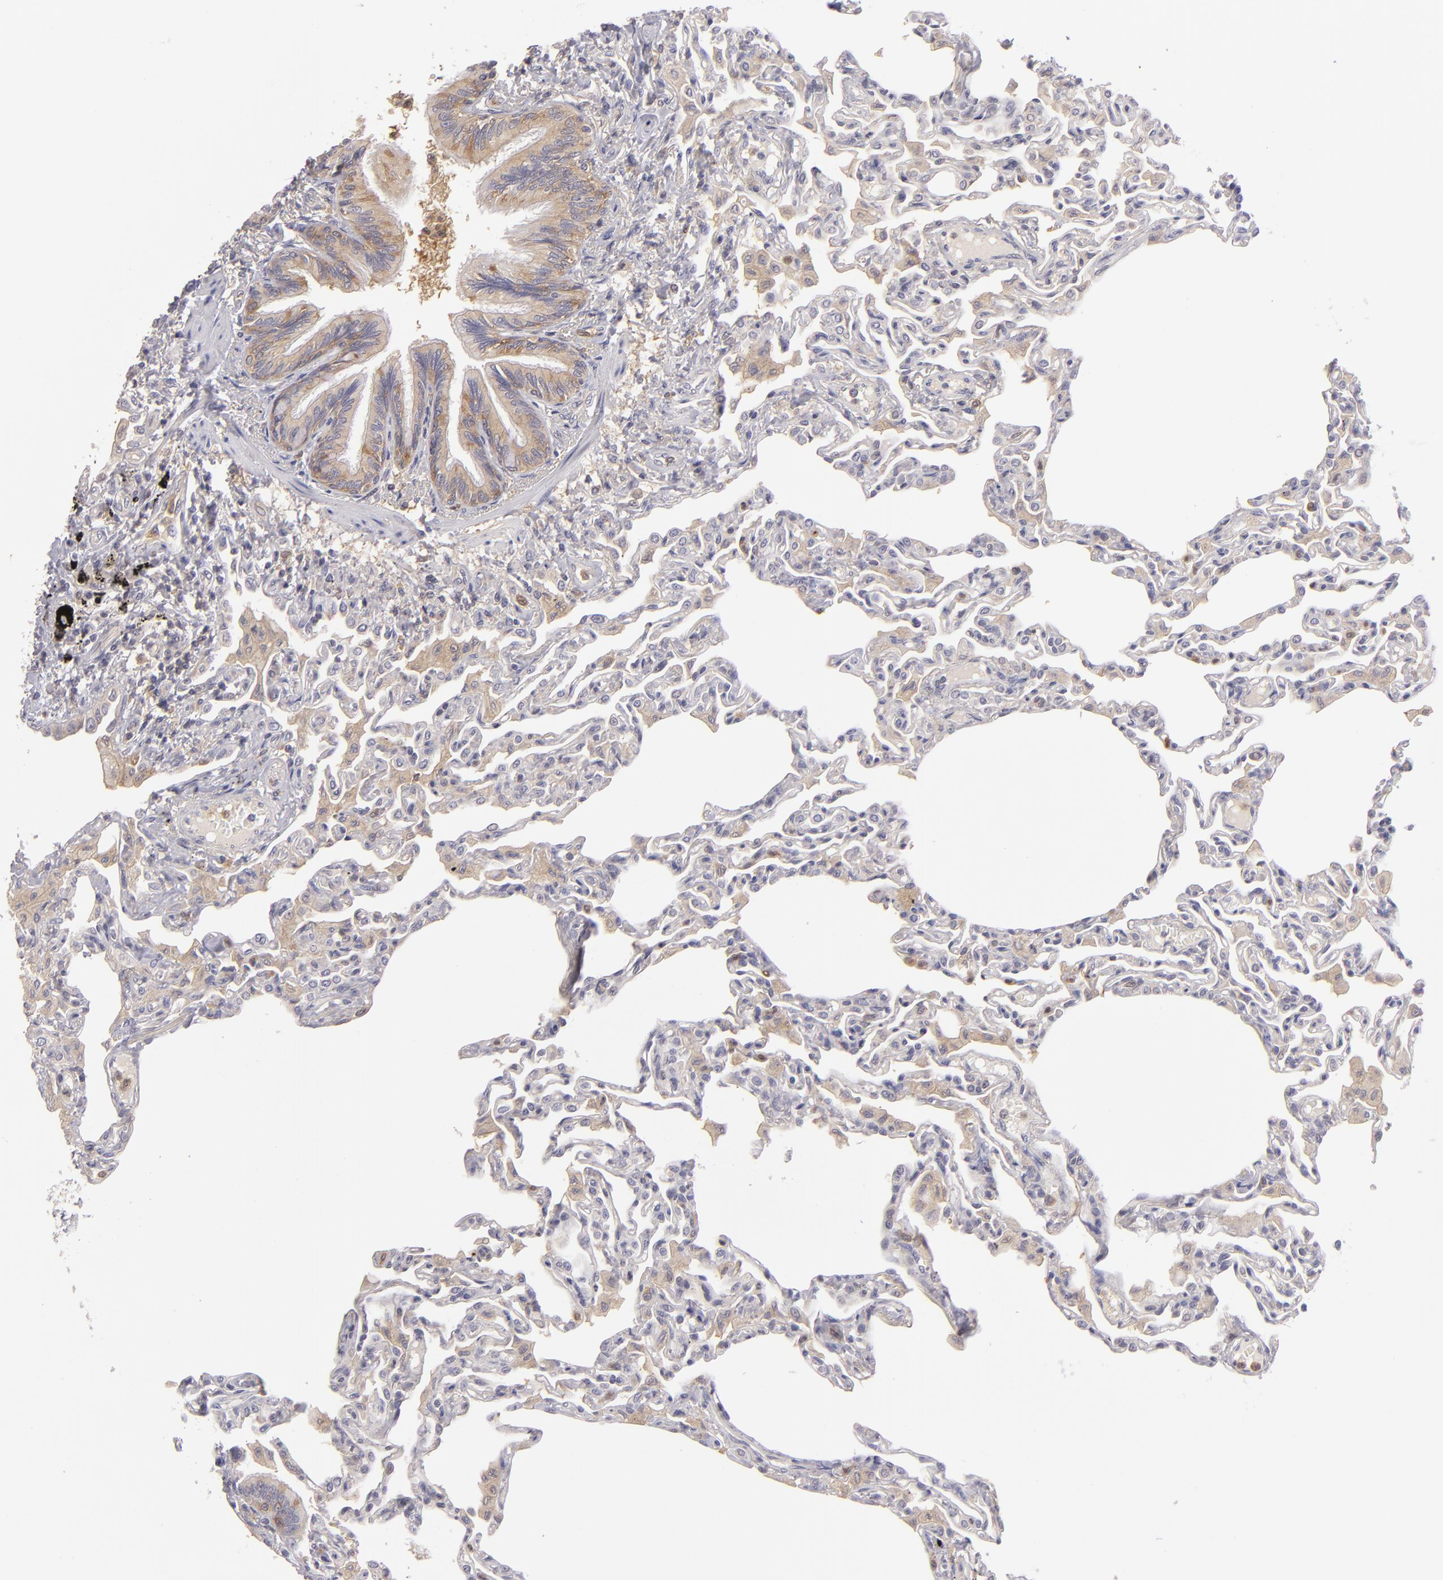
{"staining": {"intensity": "negative", "quantity": "none", "location": "none"}, "tissue": "lung", "cell_type": "Alveolar cells", "image_type": "normal", "snomed": [{"axis": "morphology", "description": "Normal tissue, NOS"}, {"axis": "topography", "description": "Lung"}], "caption": "Immunohistochemistry image of normal lung stained for a protein (brown), which shows no staining in alveolar cells.", "gene": "MMP10", "patient": {"sex": "female", "age": 49}}